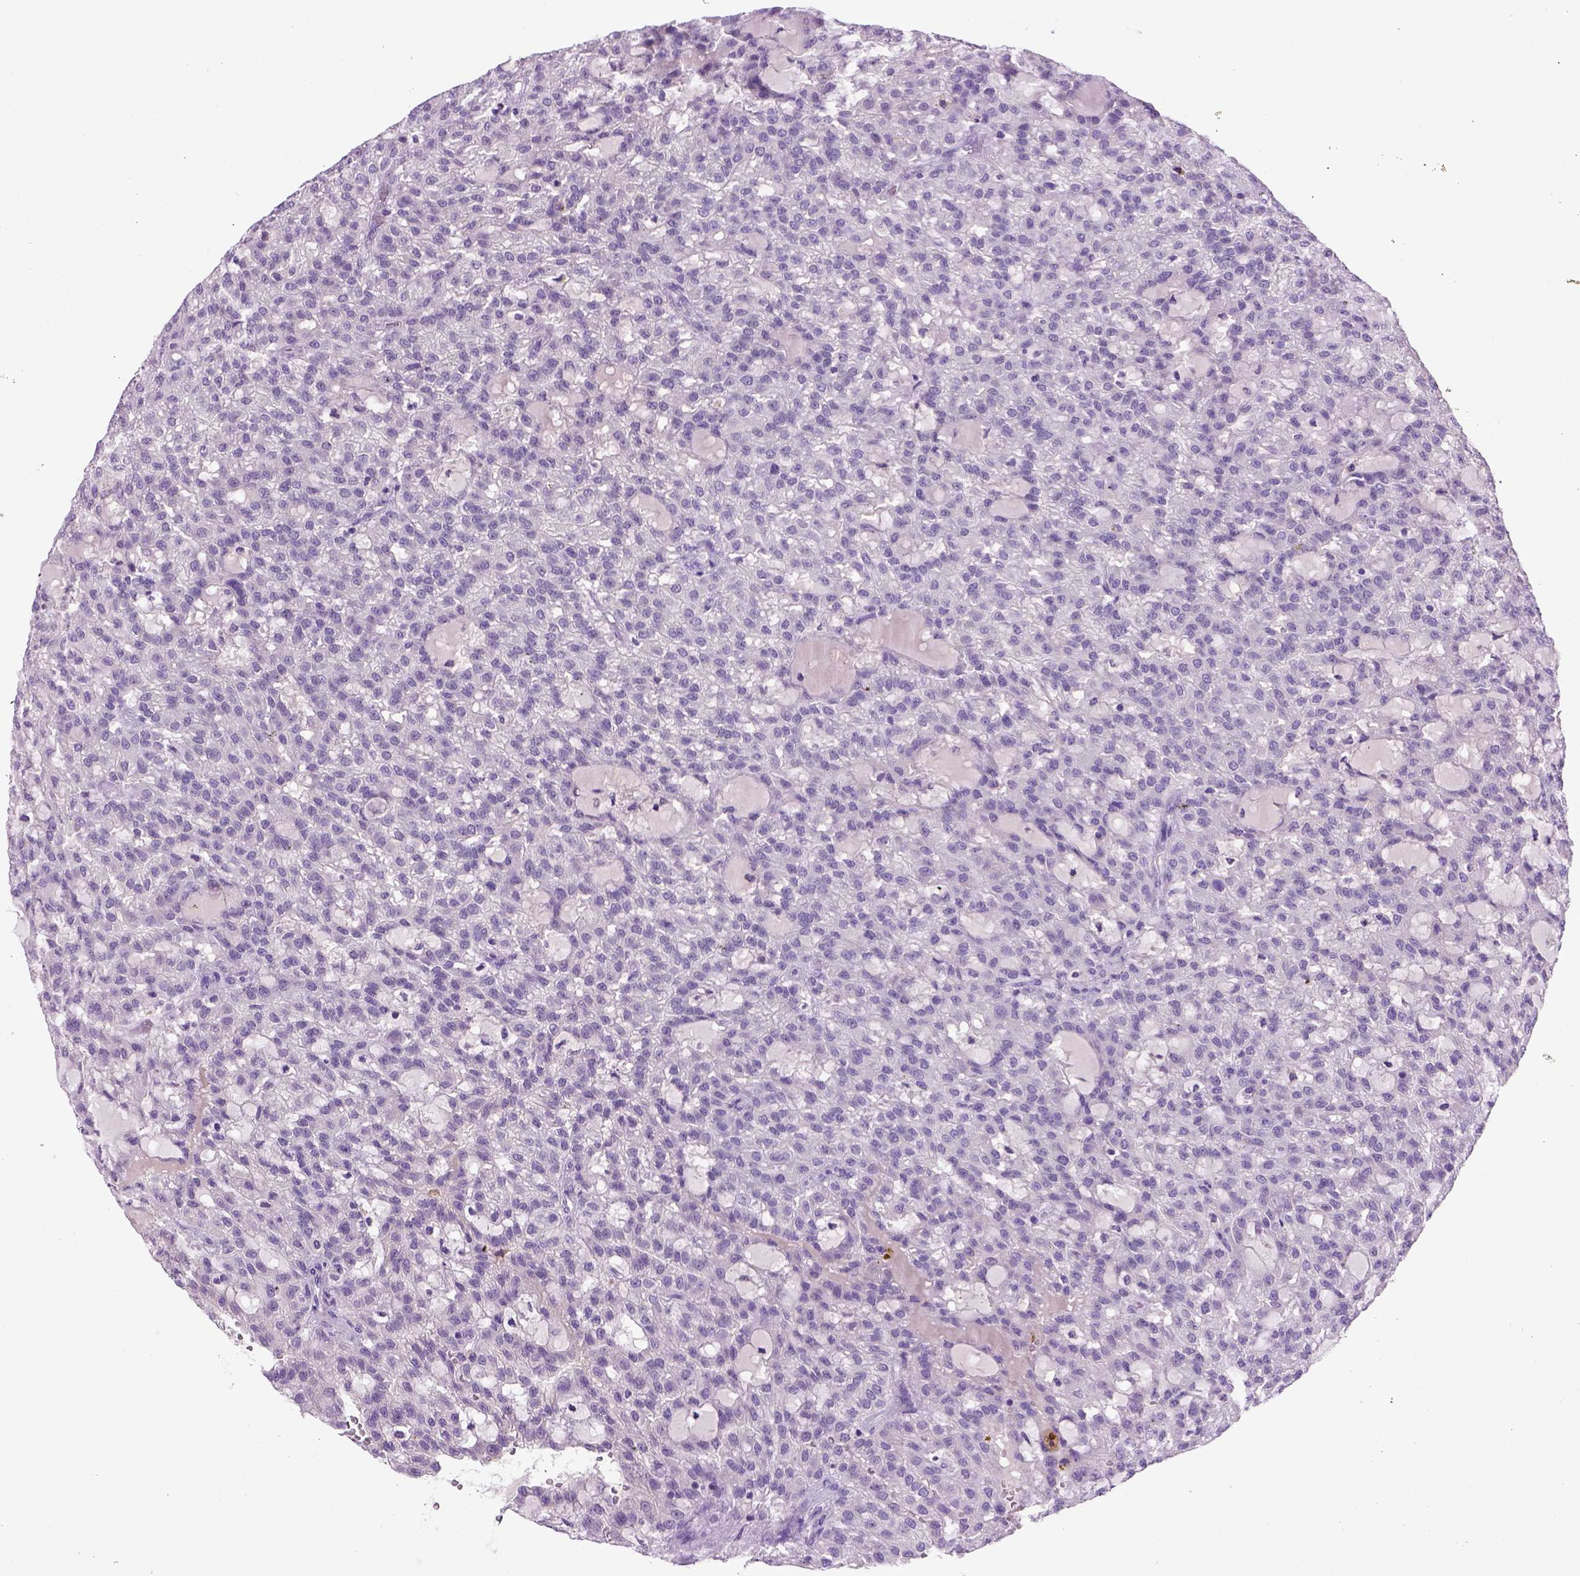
{"staining": {"intensity": "negative", "quantity": "none", "location": "none"}, "tissue": "renal cancer", "cell_type": "Tumor cells", "image_type": "cancer", "snomed": [{"axis": "morphology", "description": "Adenocarcinoma, NOS"}, {"axis": "topography", "description": "Kidney"}], "caption": "Immunohistochemistry (IHC) micrograph of renal adenocarcinoma stained for a protein (brown), which exhibits no positivity in tumor cells.", "gene": "CDH1", "patient": {"sex": "male", "age": 63}}